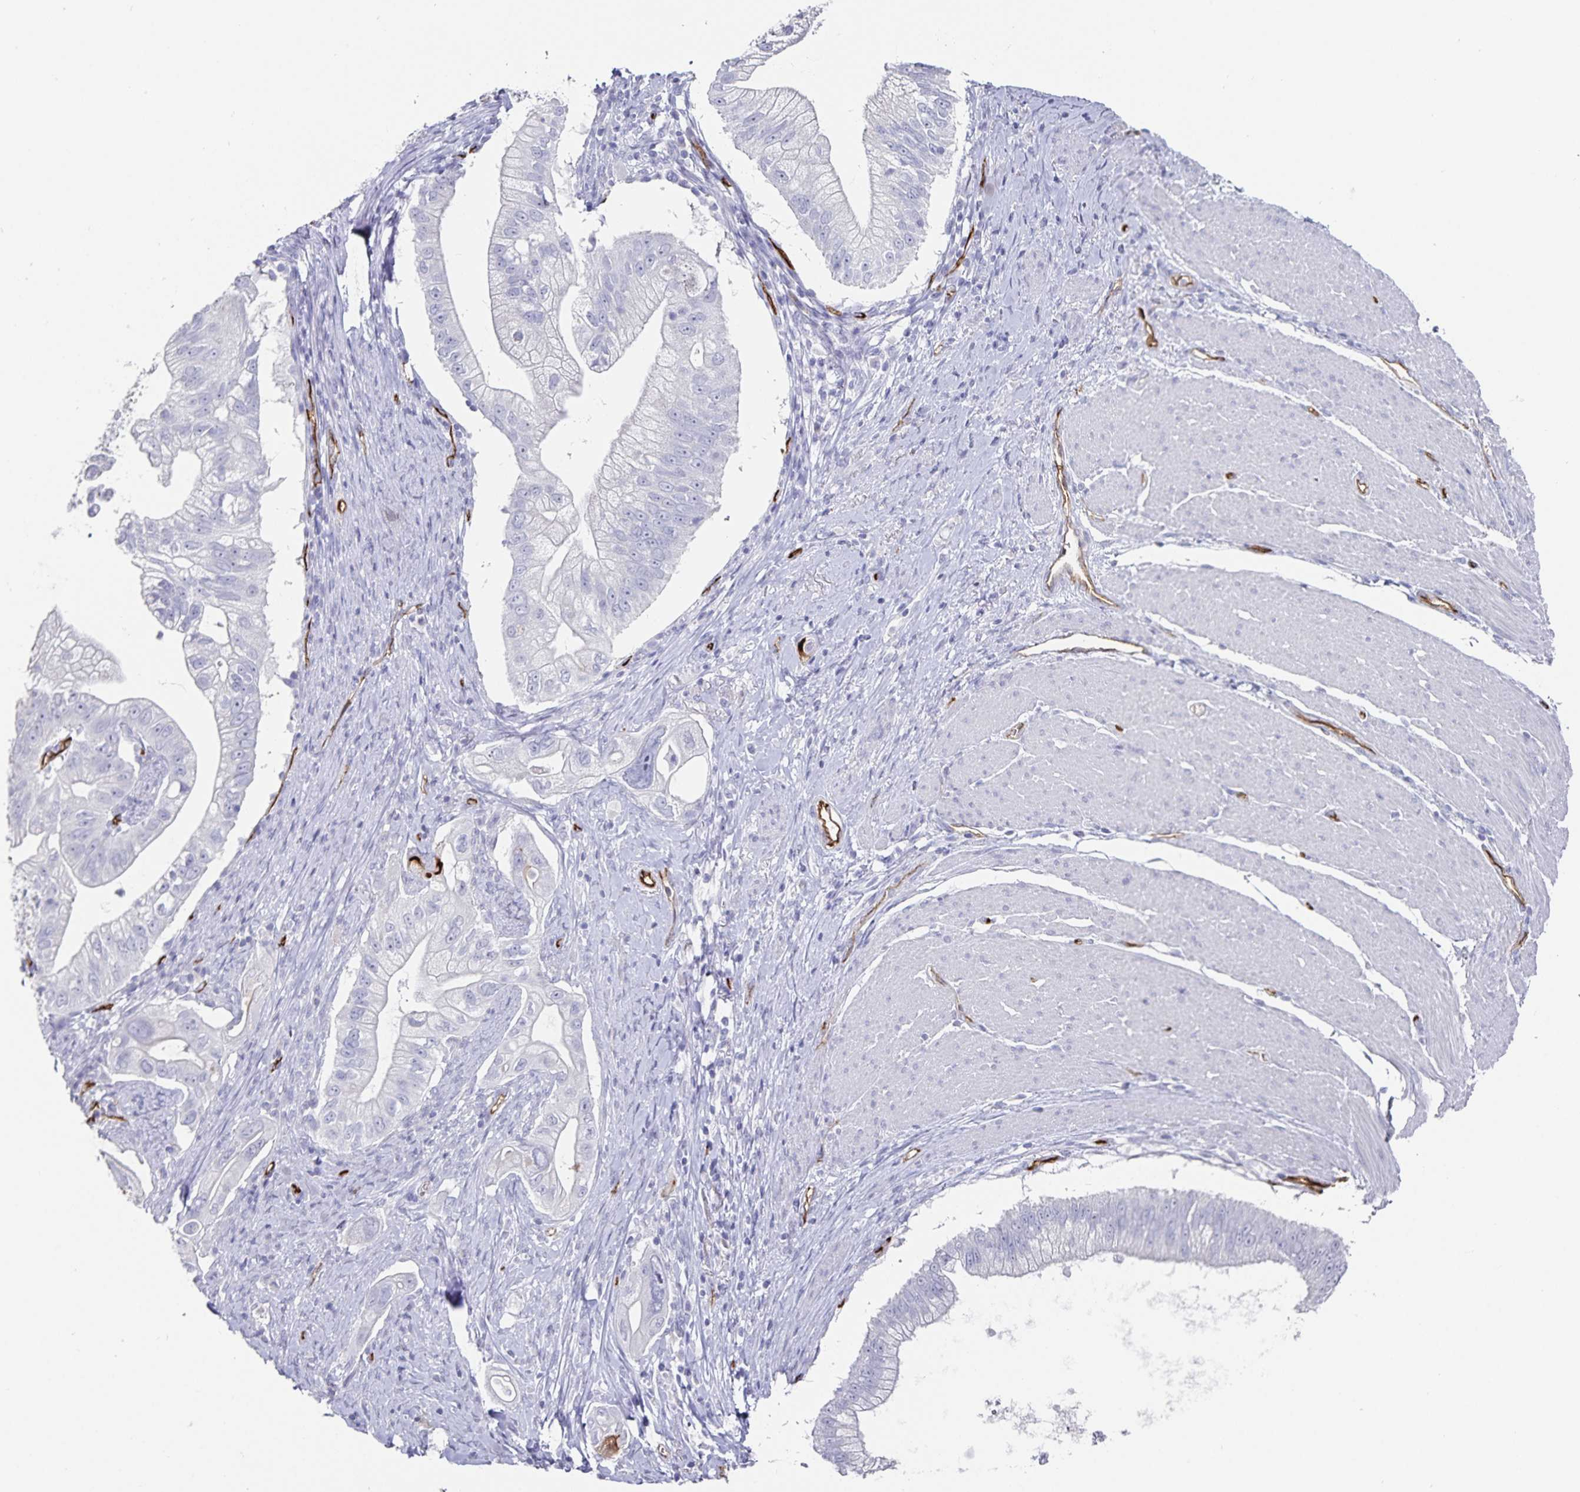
{"staining": {"intensity": "negative", "quantity": "none", "location": "none"}, "tissue": "pancreatic cancer", "cell_type": "Tumor cells", "image_type": "cancer", "snomed": [{"axis": "morphology", "description": "Adenocarcinoma, NOS"}, {"axis": "topography", "description": "Pancreas"}], "caption": "Adenocarcinoma (pancreatic) was stained to show a protein in brown. There is no significant staining in tumor cells.", "gene": "PODXL", "patient": {"sex": "male", "age": 70}}